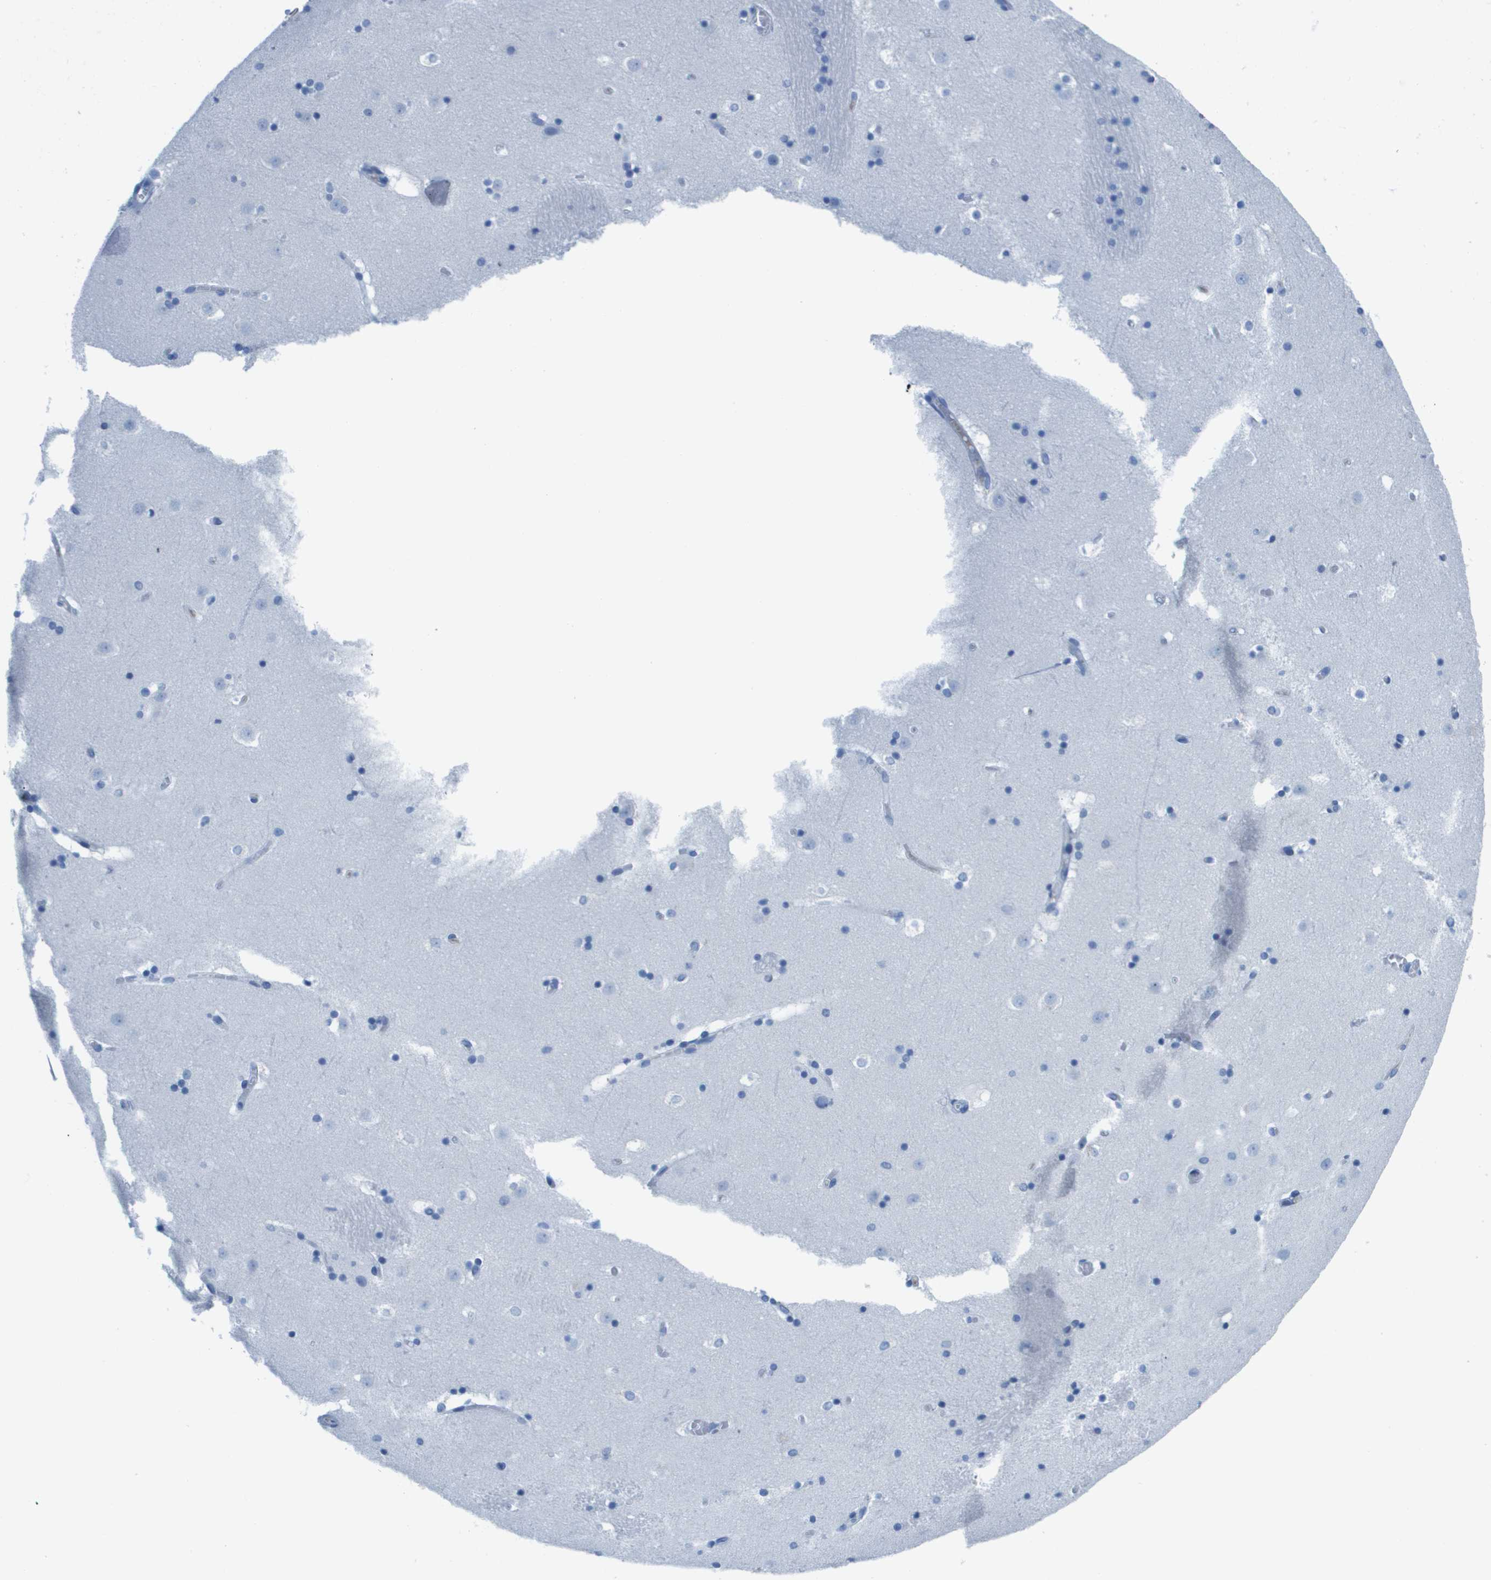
{"staining": {"intensity": "negative", "quantity": "none", "location": "none"}, "tissue": "caudate", "cell_type": "Glial cells", "image_type": "normal", "snomed": [{"axis": "morphology", "description": "Normal tissue, NOS"}, {"axis": "topography", "description": "Lateral ventricle wall"}], "caption": "This is a micrograph of immunohistochemistry staining of normal caudate, which shows no staining in glial cells.", "gene": "GPR18", "patient": {"sex": "male", "age": 45}}